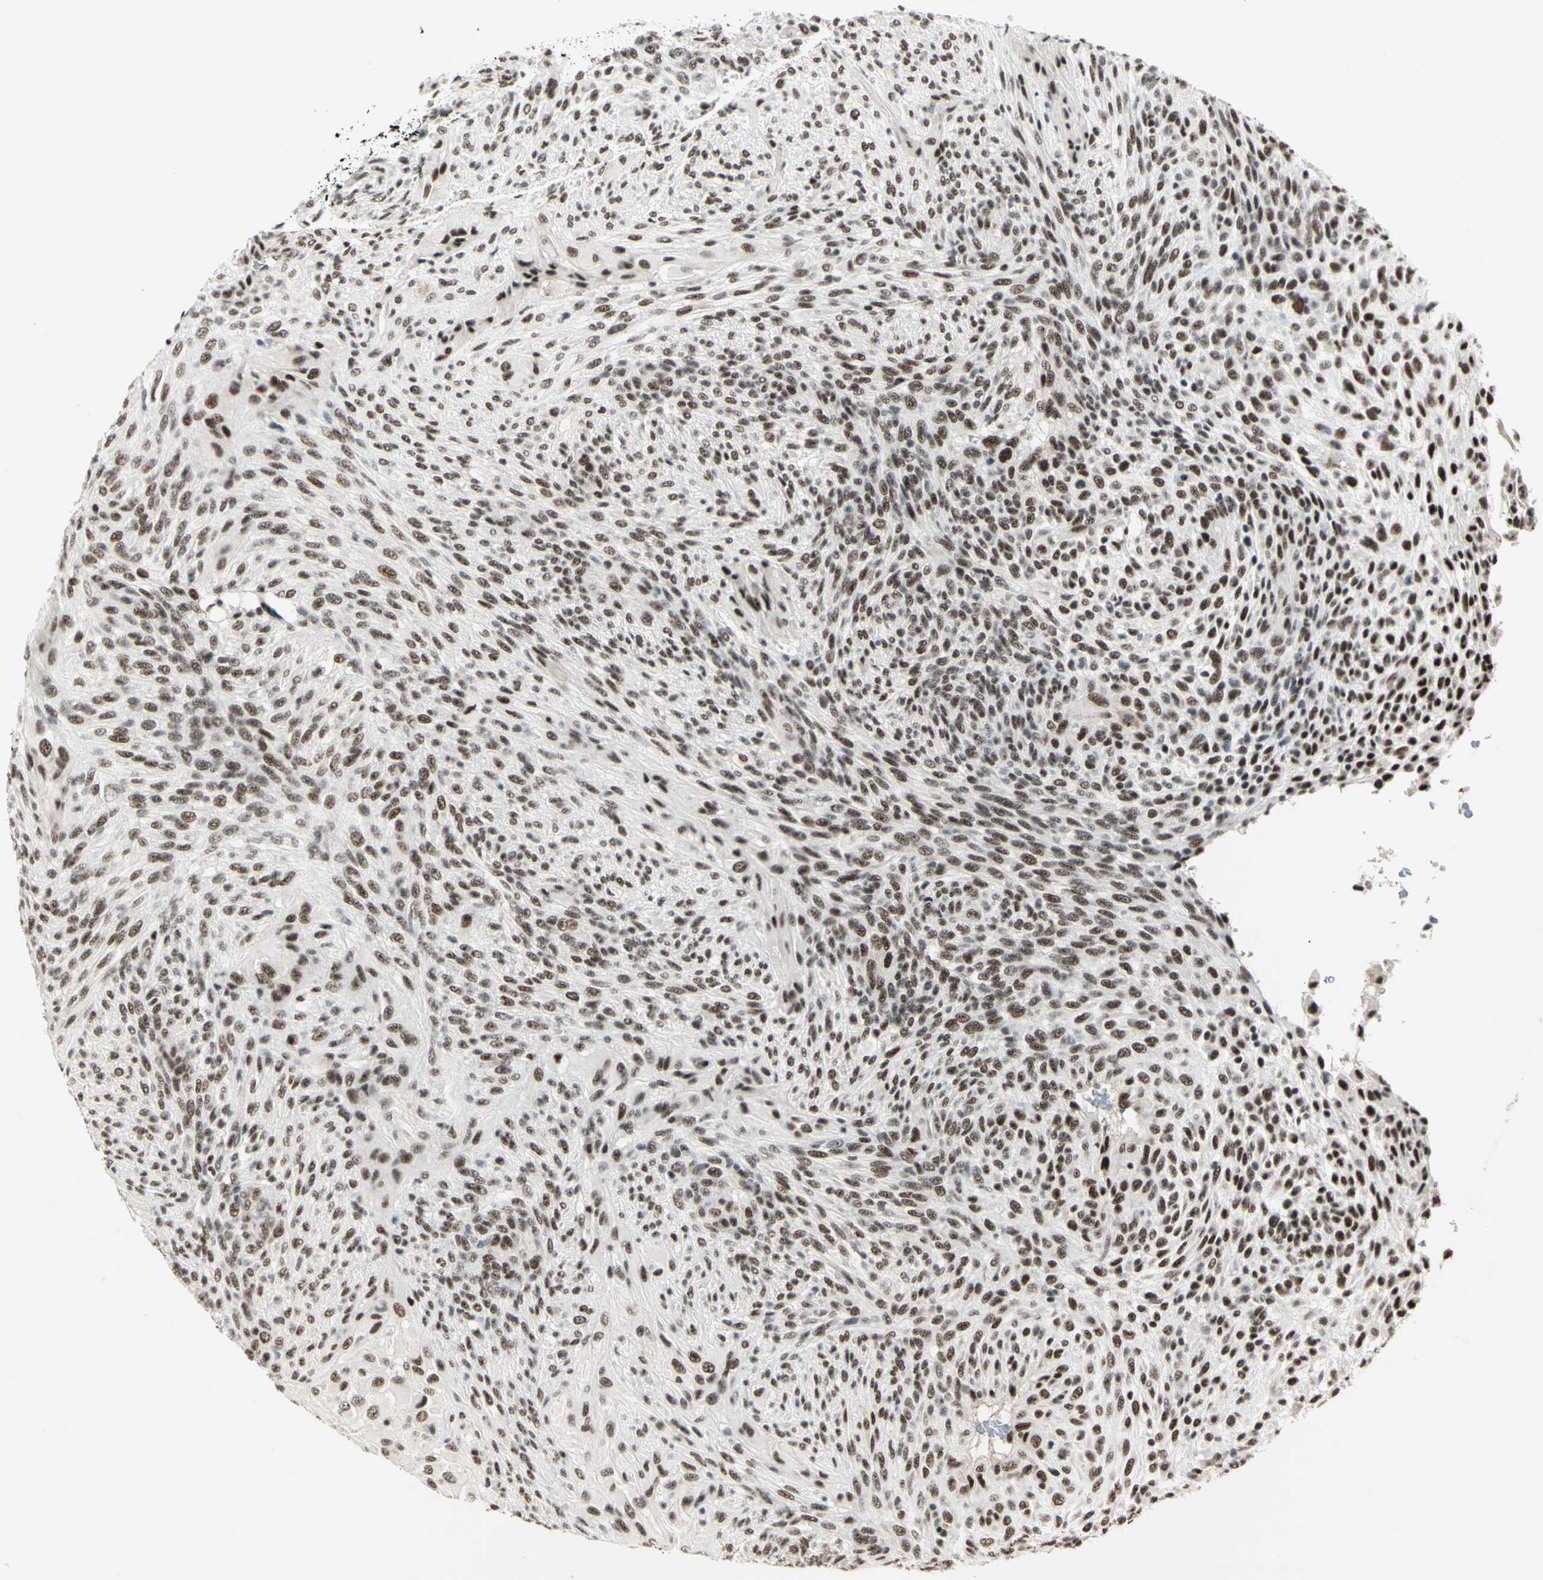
{"staining": {"intensity": "moderate", "quantity": ">75%", "location": "nuclear"}, "tissue": "glioma", "cell_type": "Tumor cells", "image_type": "cancer", "snomed": [{"axis": "morphology", "description": "Glioma, malignant, High grade"}, {"axis": "topography", "description": "Cerebral cortex"}], "caption": "Glioma stained for a protein (brown) exhibits moderate nuclear positive positivity in about >75% of tumor cells.", "gene": "CCNT1", "patient": {"sex": "female", "age": 55}}